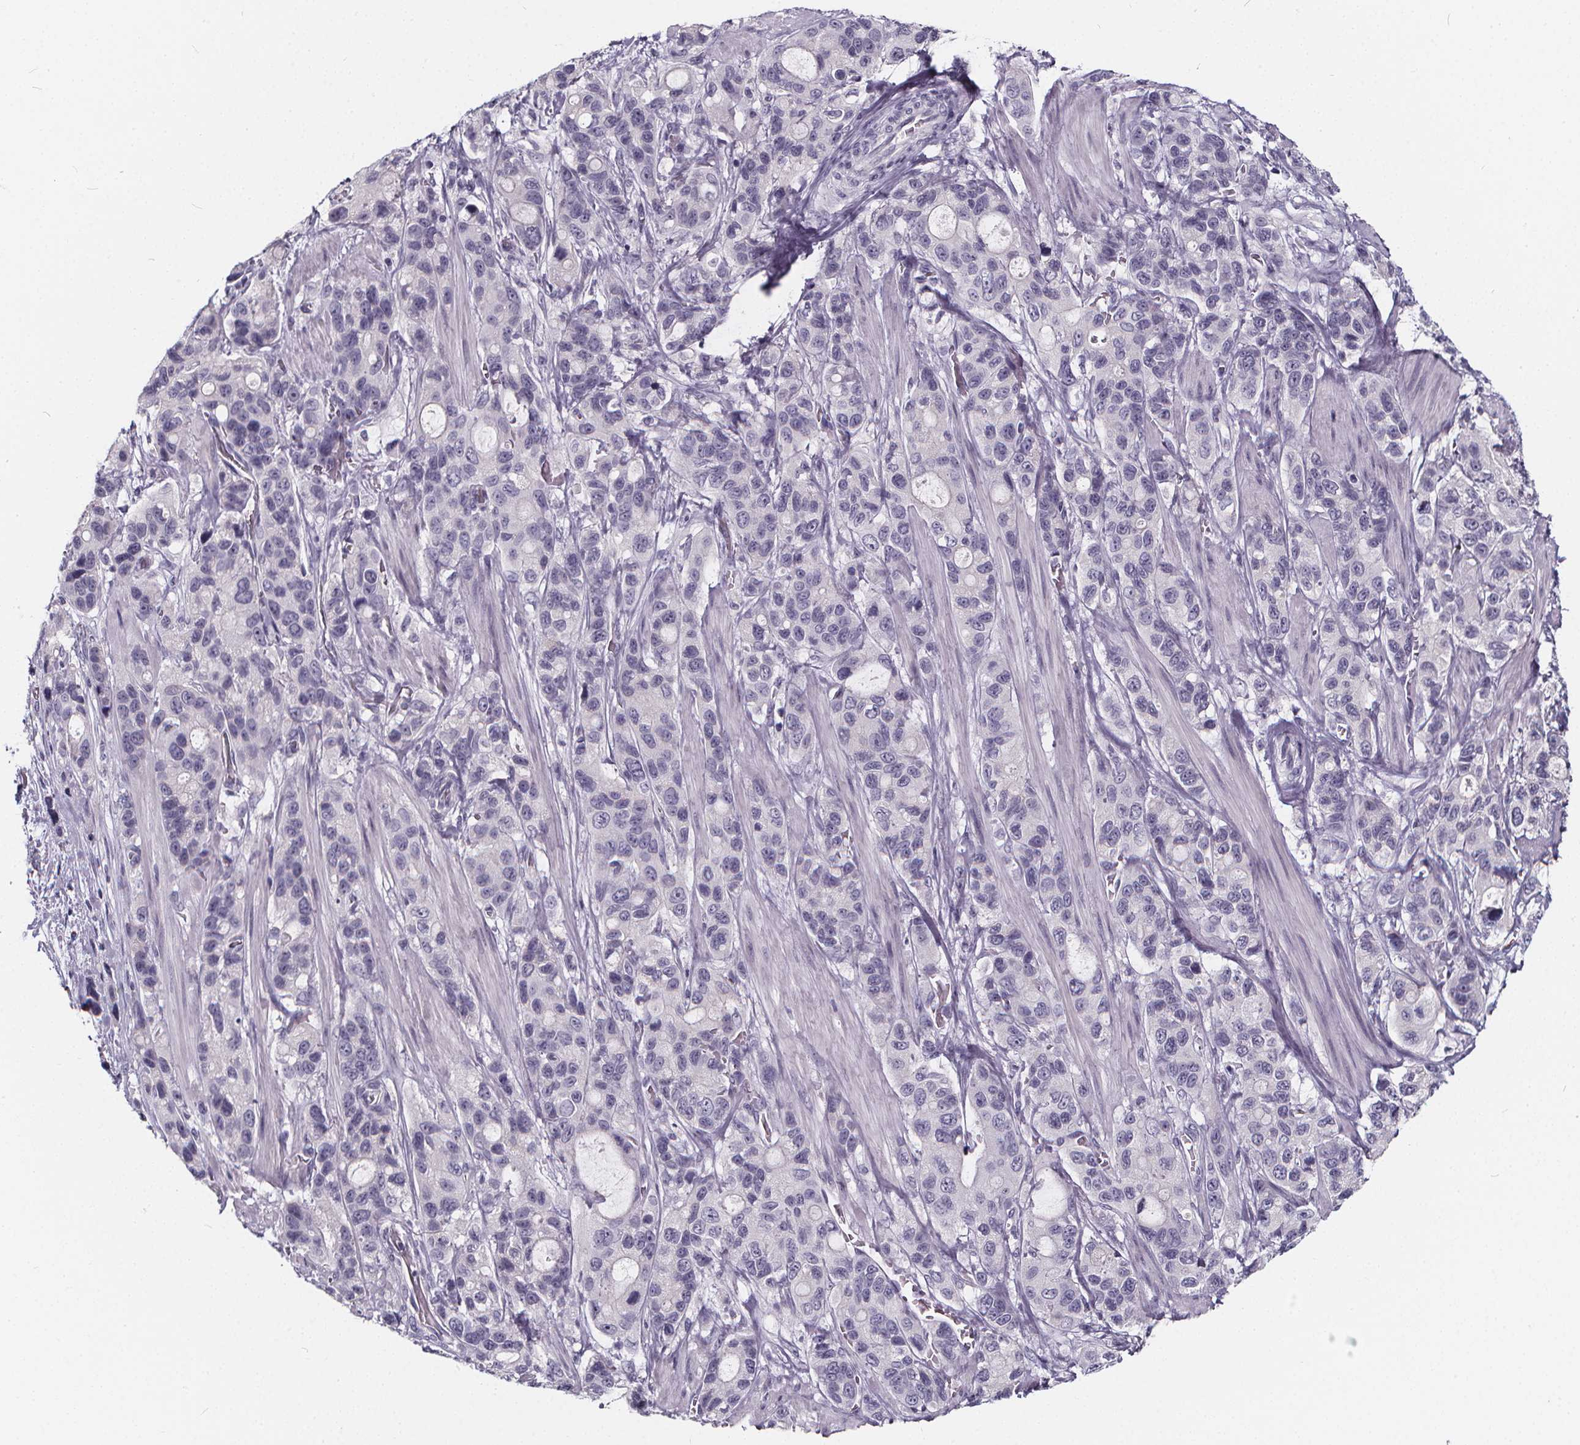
{"staining": {"intensity": "negative", "quantity": "none", "location": "none"}, "tissue": "stomach cancer", "cell_type": "Tumor cells", "image_type": "cancer", "snomed": [{"axis": "morphology", "description": "Adenocarcinoma, NOS"}, {"axis": "topography", "description": "Stomach"}], "caption": "Immunohistochemistry micrograph of stomach adenocarcinoma stained for a protein (brown), which displays no staining in tumor cells.", "gene": "SPEF2", "patient": {"sex": "male", "age": 63}}